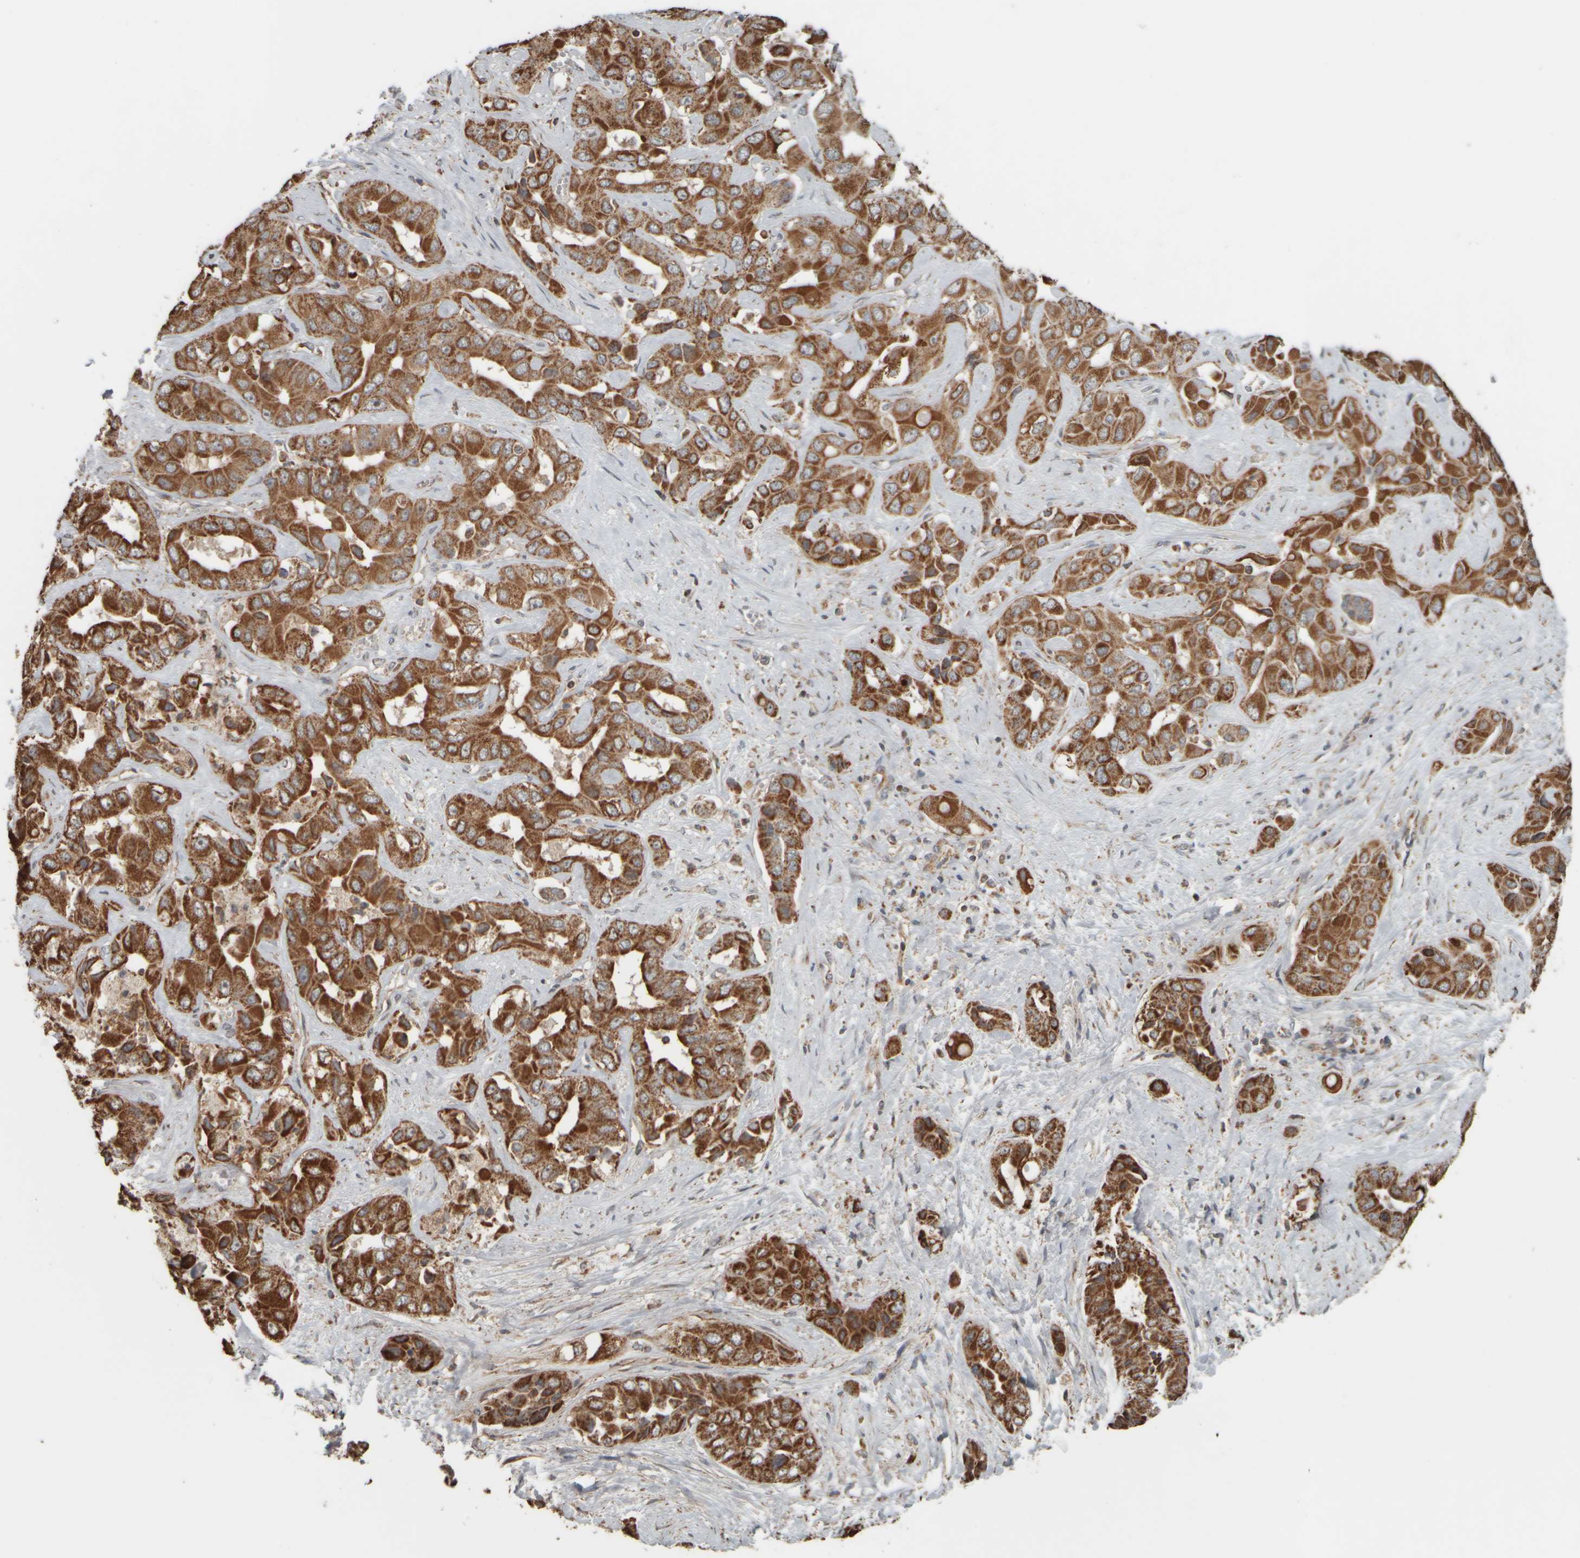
{"staining": {"intensity": "strong", "quantity": ">75%", "location": "cytoplasmic/membranous"}, "tissue": "liver cancer", "cell_type": "Tumor cells", "image_type": "cancer", "snomed": [{"axis": "morphology", "description": "Cholangiocarcinoma"}, {"axis": "topography", "description": "Liver"}], "caption": "Immunohistochemical staining of liver cholangiocarcinoma shows high levels of strong cytoplasmic/membranous protein staining in about >75% of tumor cells.", "gene": "APBB2", "patient": {"sex": "female", "age": 52}}